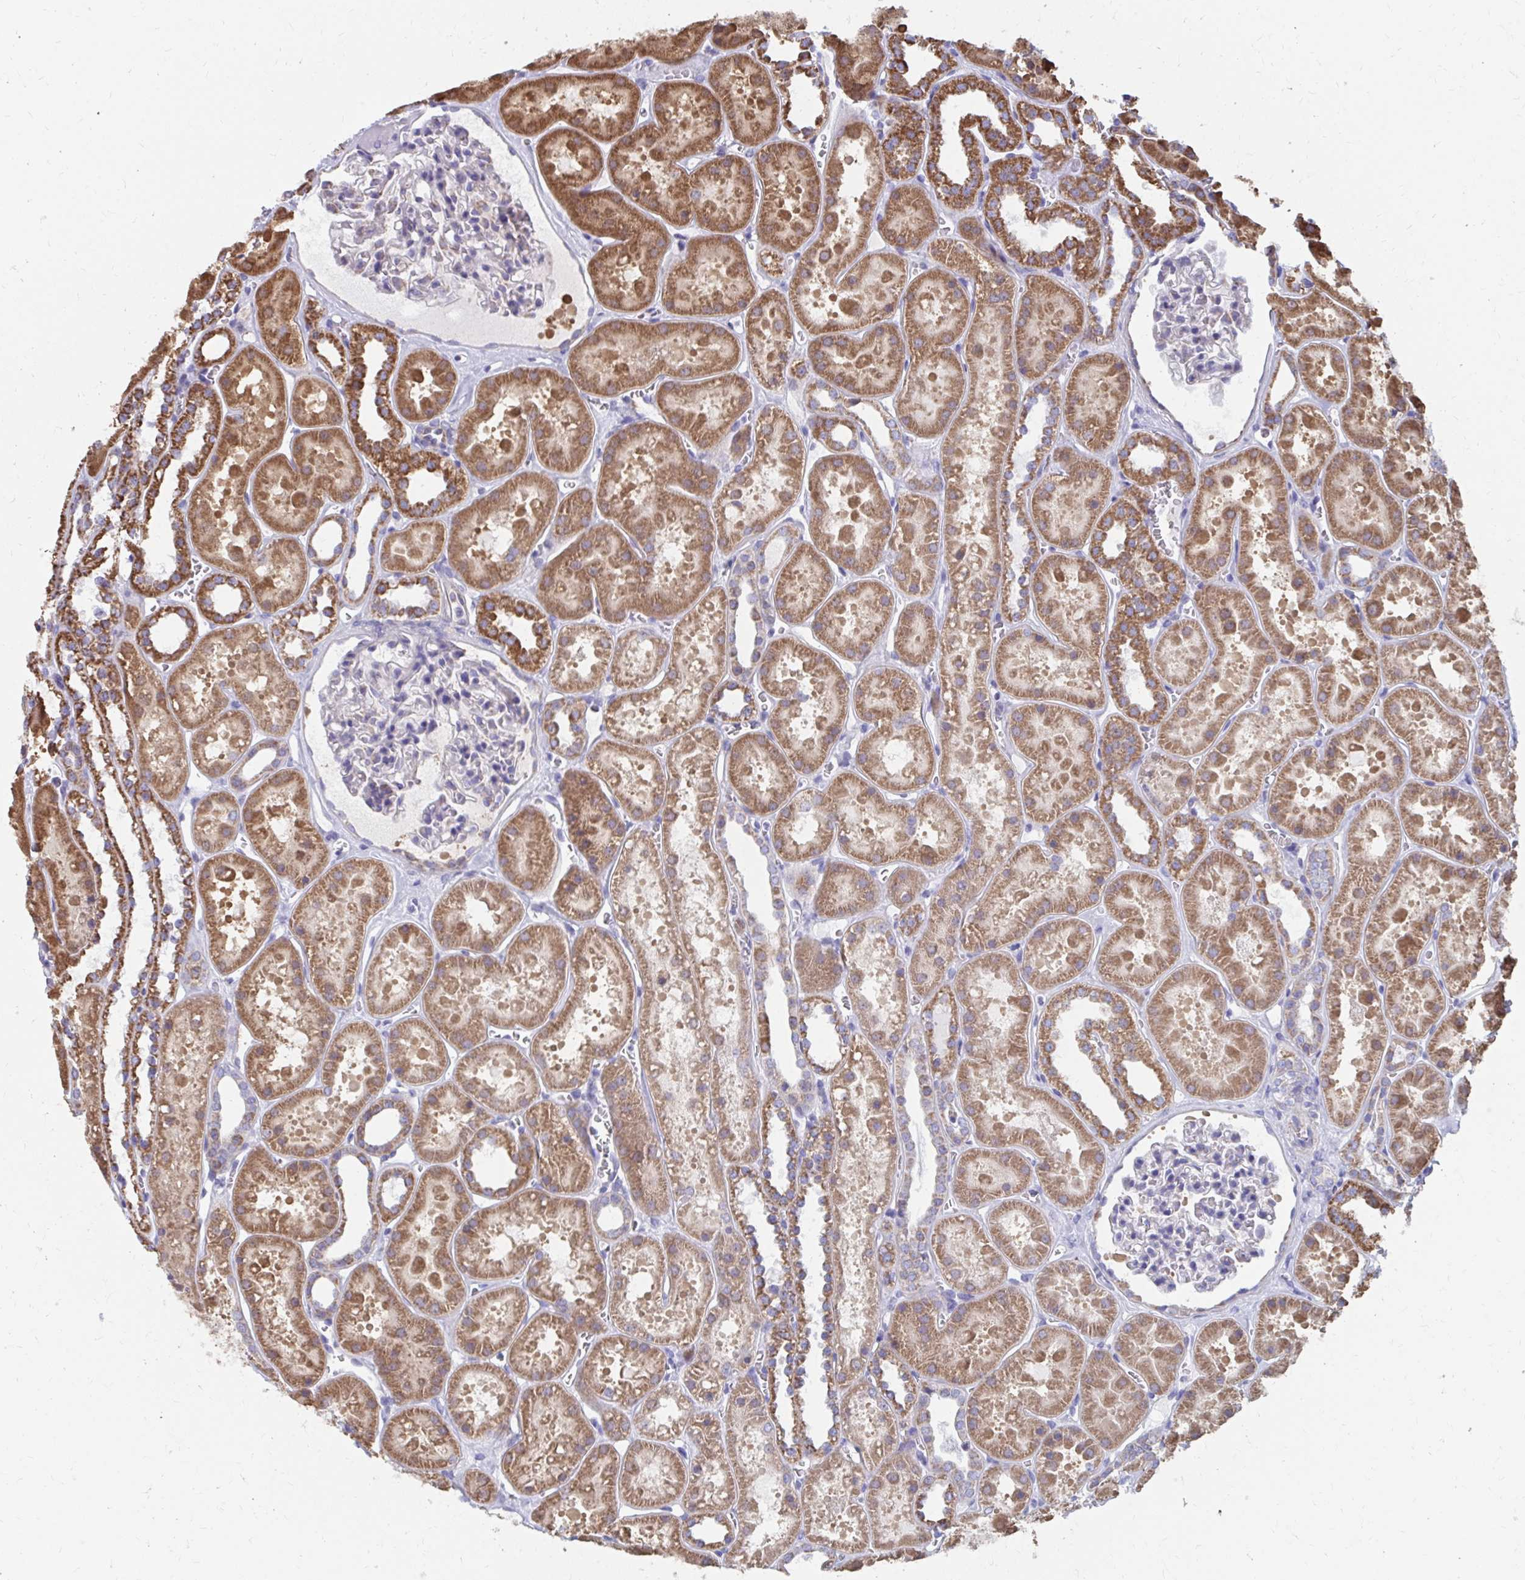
{"staining": {"intensity": "weak", "quantity": "<25%", "location": "cytoplasmic/membranous"}, "tissue": "kidney", "cell_type": "Cells in glomeruli", "image_type": "normal", "snomed": [{"axis": "morphology", "description": "Normal tissue, NOS"}, {"axis": "topography", "description": "Kidney"}], "caption": "IHC of unremarkable human kidney displays no staining in cells in glomeruli. Brightfield microscopy of immunohistochemistry (IHC) stained with DAB (brown) and hematoxylin (blue), captured at high magnification.", "gene": "RCC1L", "patient": {"sex": "female", "age": 41}}